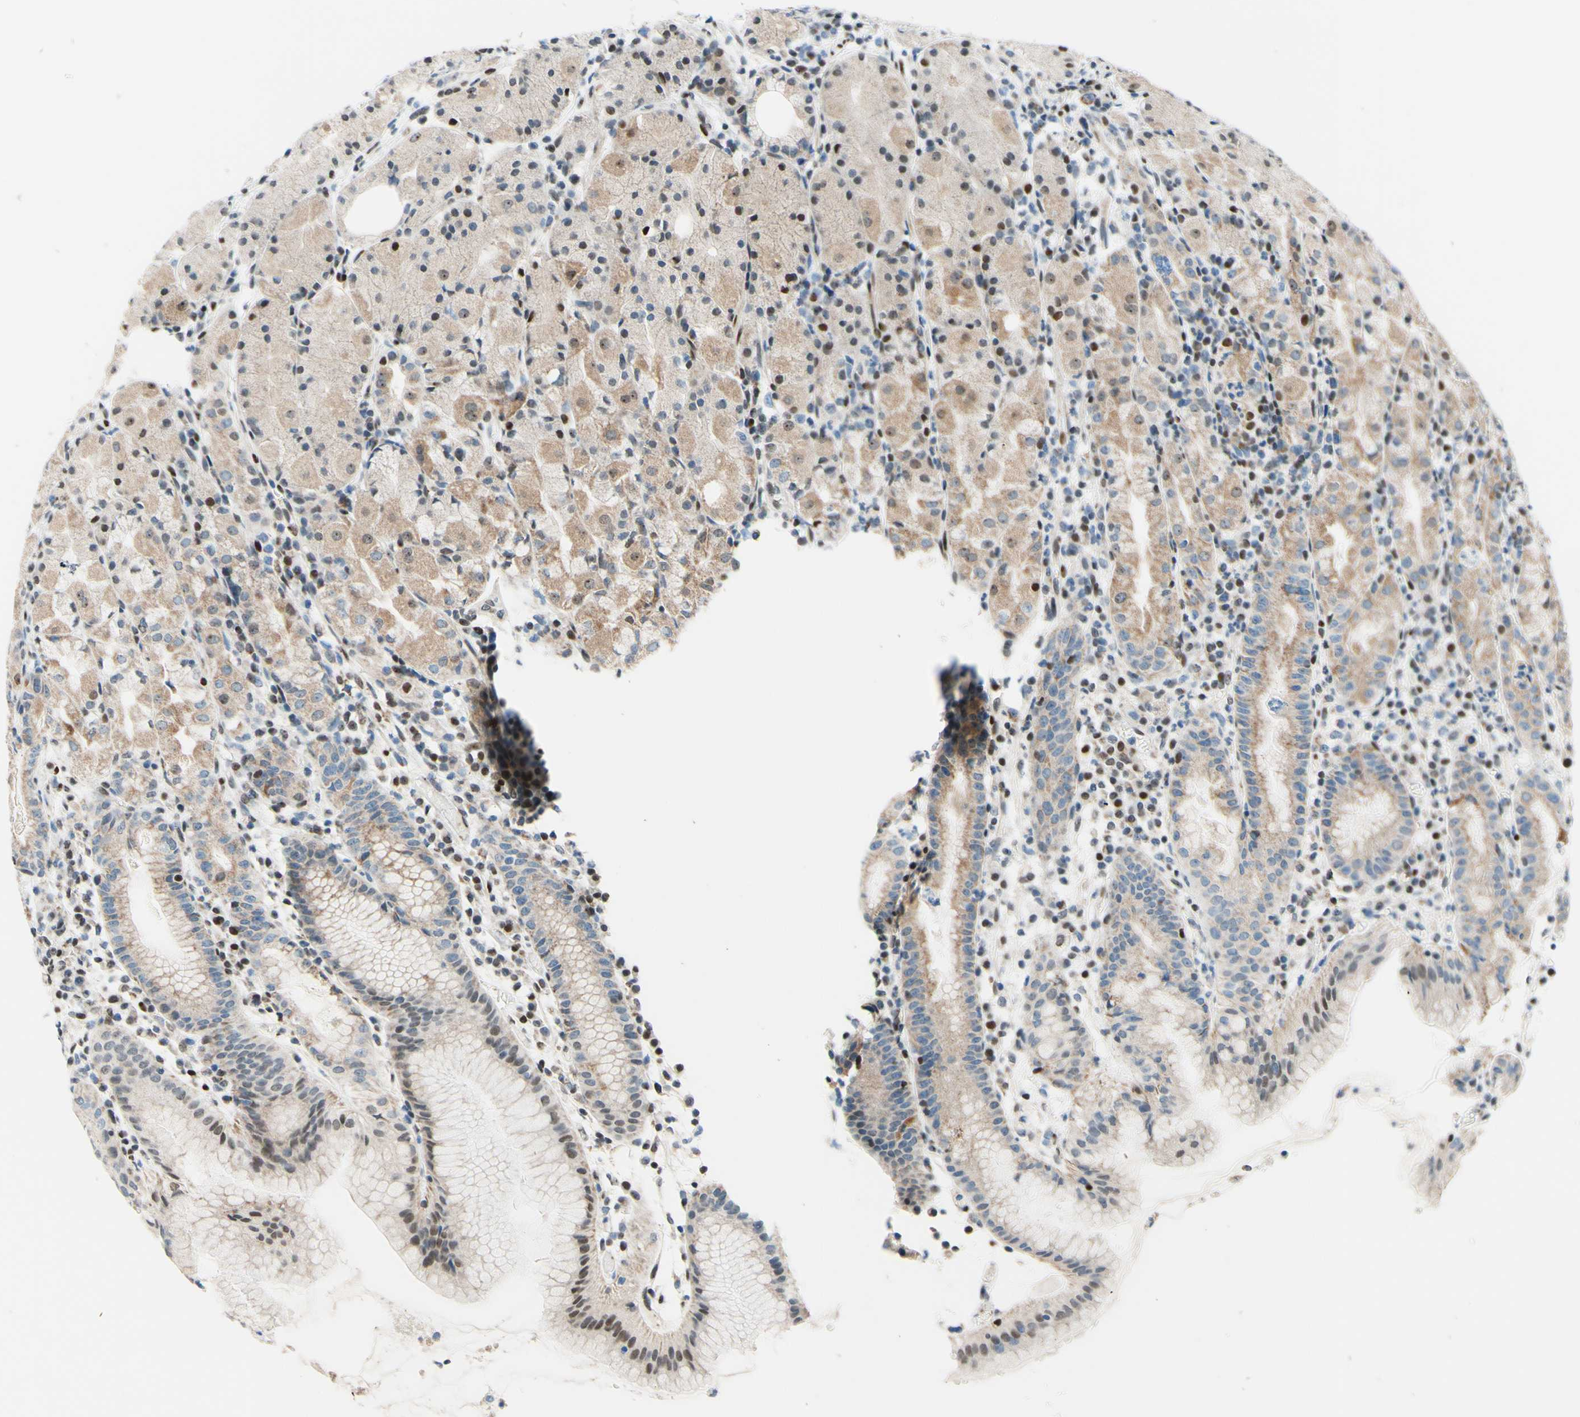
{"staining": {"intensity": "moderate", "quantity": ">75%", "location": "cytoplasmic/membranous"}, "tissue": "stomach", "cell_type": "Glandular cells", "image_type": "normal", "snomed": [{"axis": "morphology", "description": "Normal tissue, NOS"}, {"axis": "topography", "description": "Stomach"}, {"axis": "topography", "description": "Stomach, lower"}], "caption": "This photomicrograph shows IHC staining of normal stomach, with medium moderate cytoplasmic/membranous expression in about >75% of glandular cells.", "gene": "CBX7", "patient": {"sex": "female", "age": 75}}